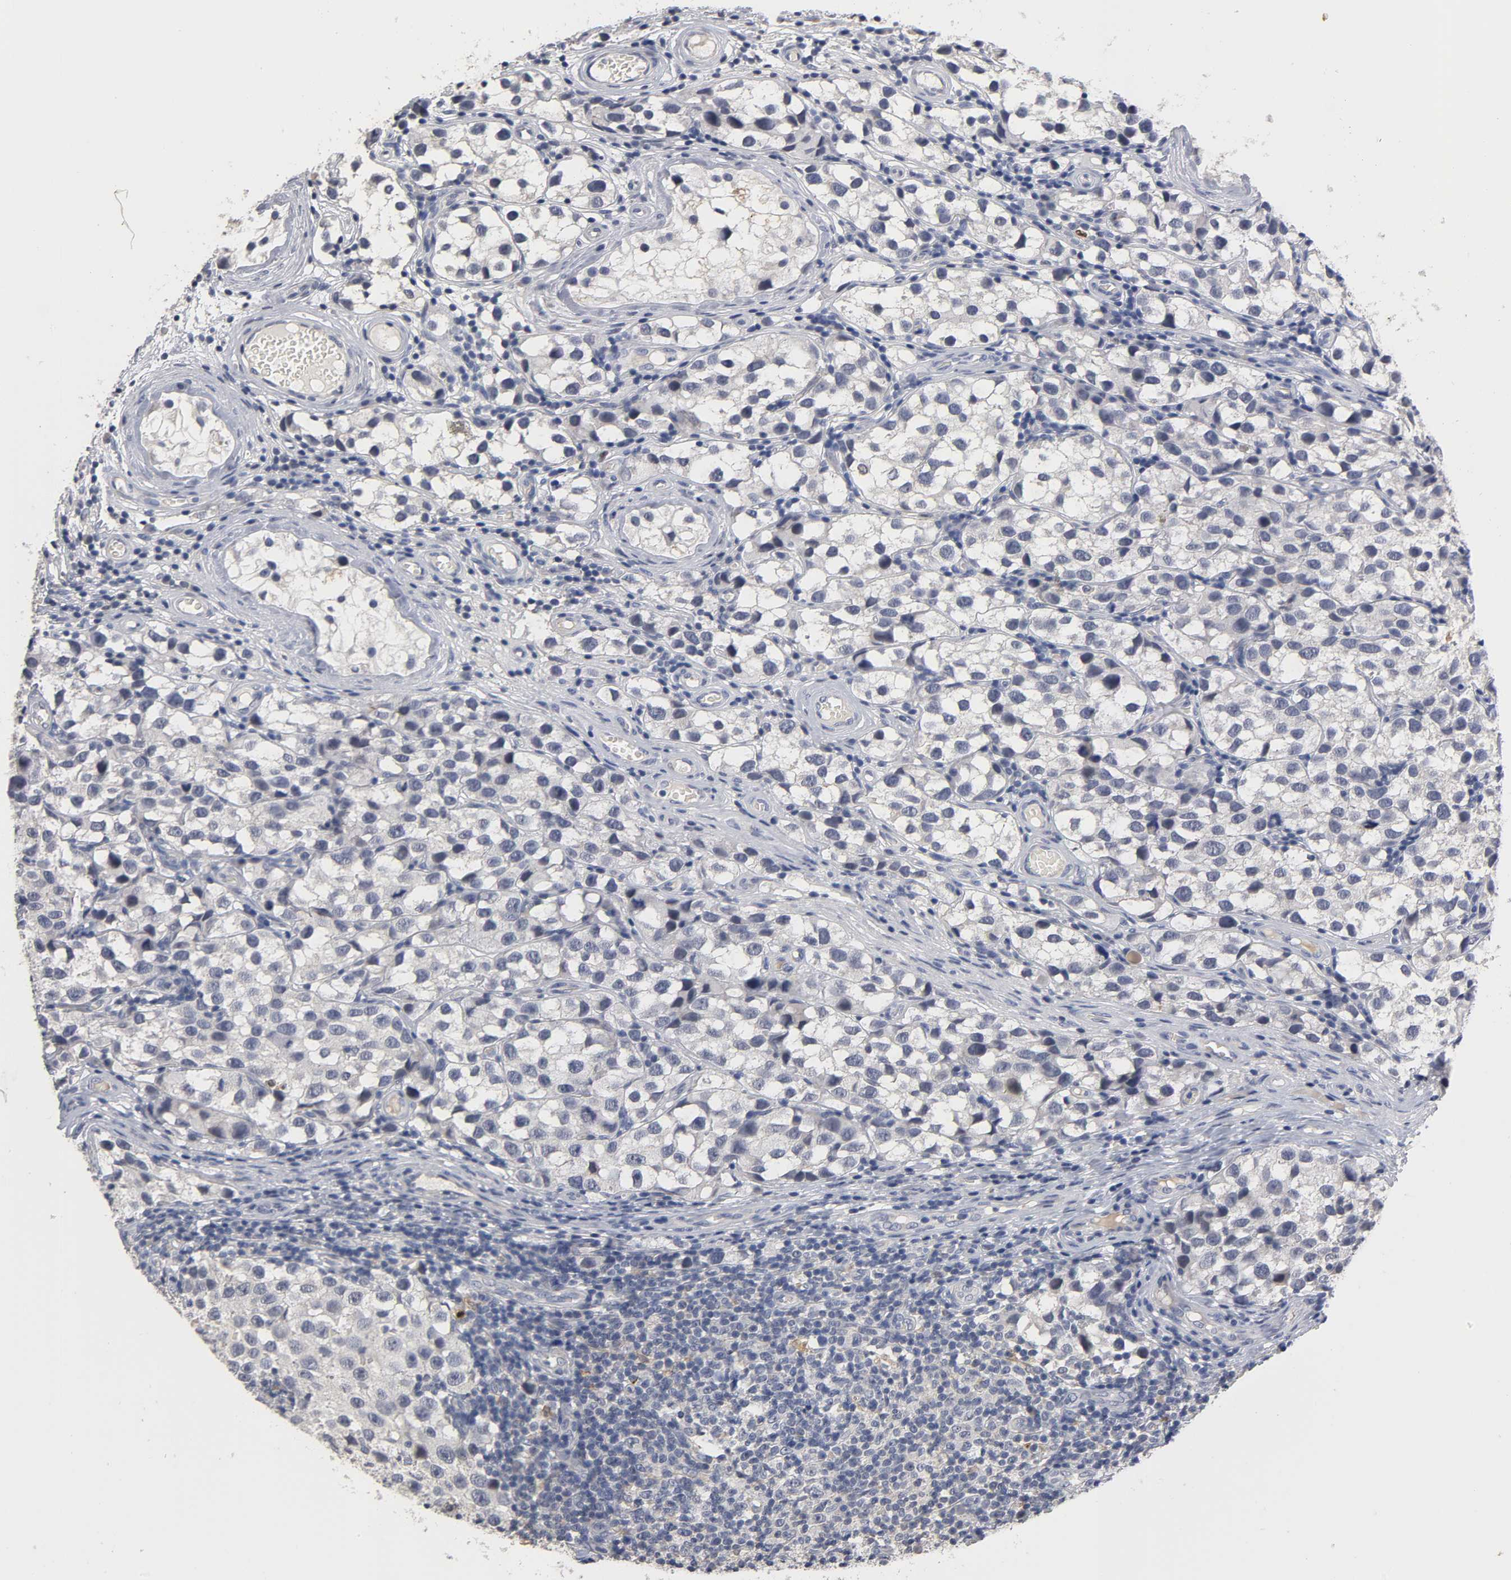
{"staining": {"intensity": "negative", "quantity": "none", "location": "none"}, "tissue": "testis cancer", "cell_type": "Tumor cells", "image_type": "cancer", "snomed": [{"axis": "morphology", "description": "Seminoma, NOS"}, {"axis": "topography", "description": "Testis"}], "caption": "High magnification brightfield microscopy of testis seminoma stained with DAB (brown) and counterstained with hematoxylin (blue): tumor cells show no significant positivity.", "gene": "OVOL1", "patient": {"sex": "male", "age": 39}}